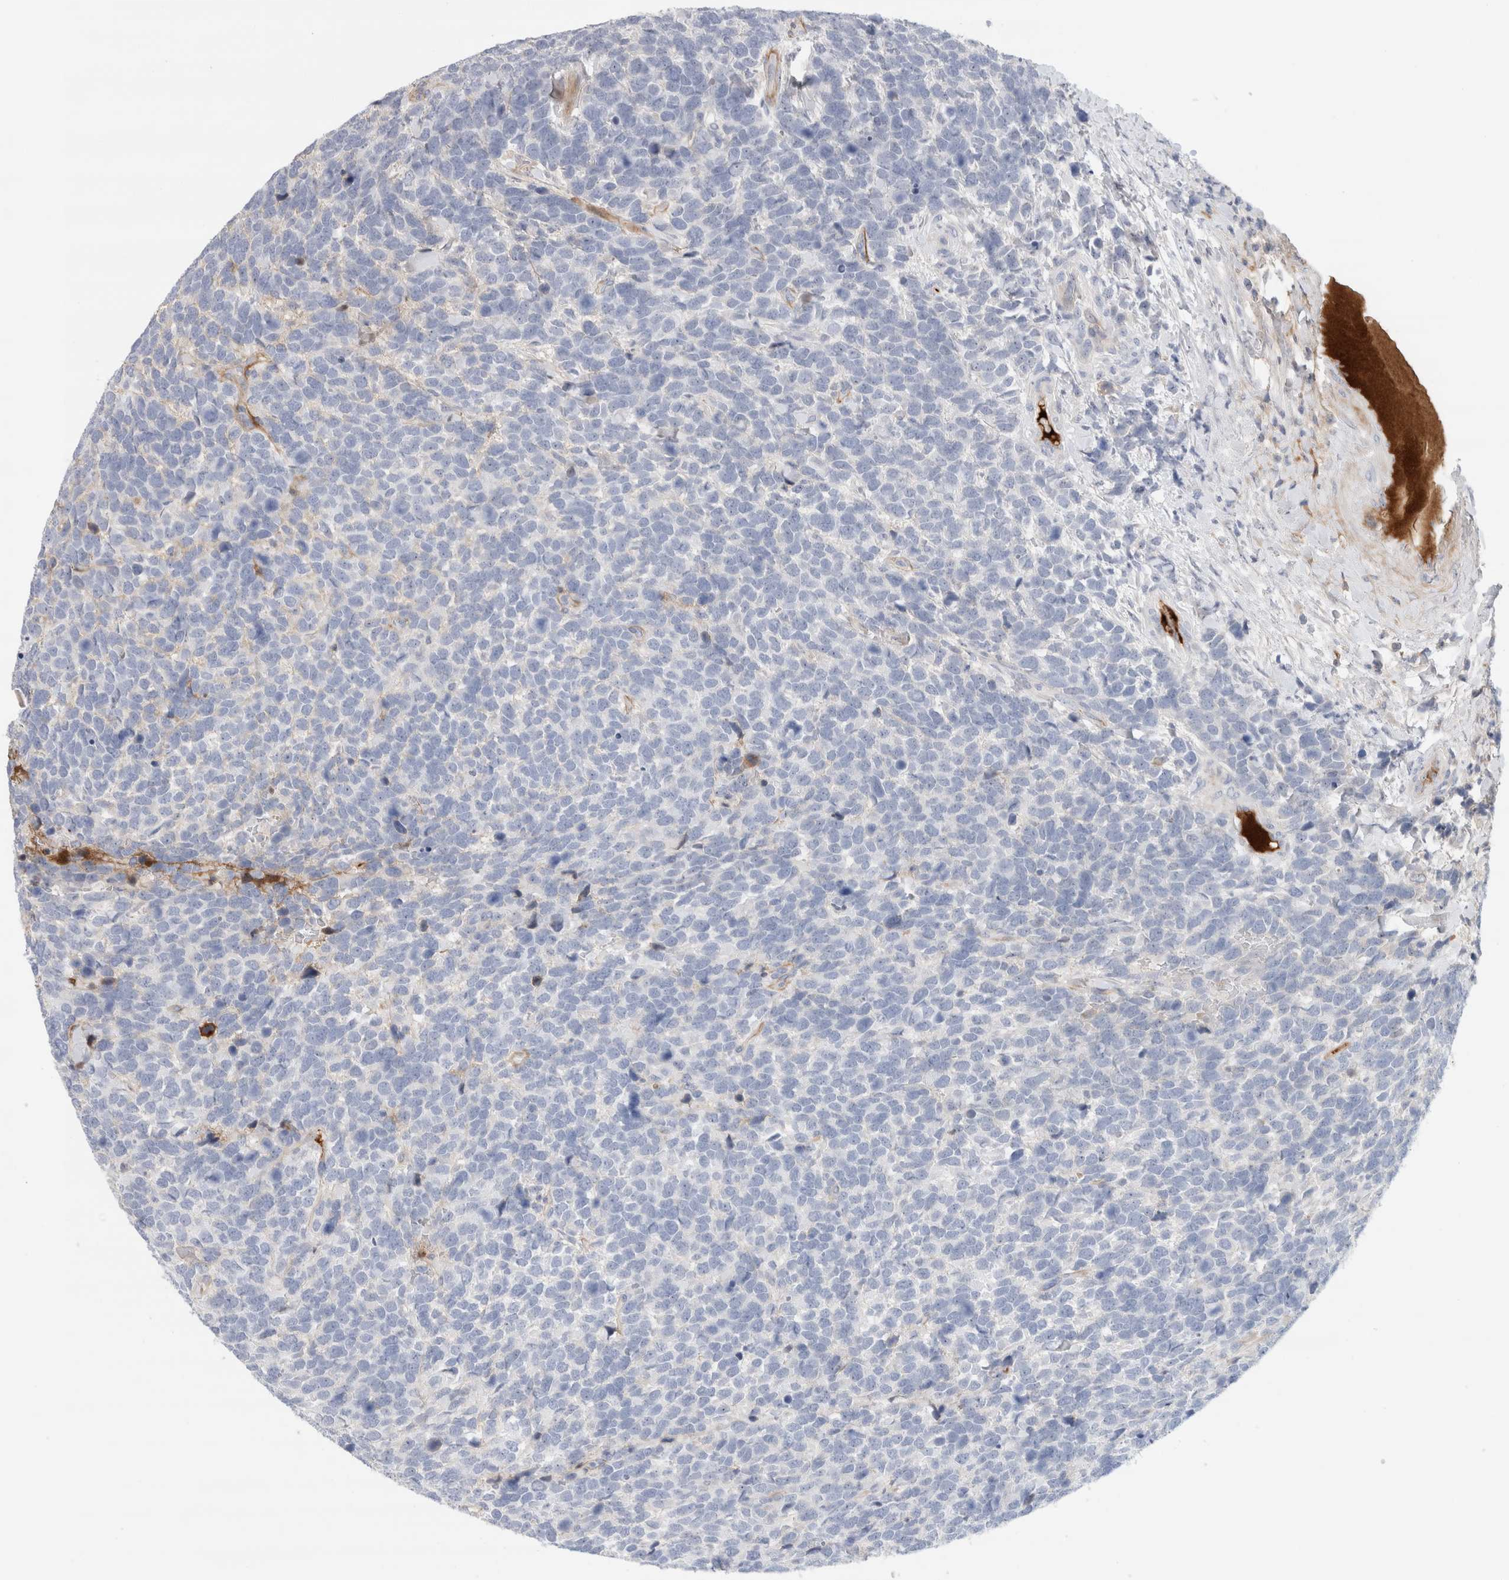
{"staining": {"intensity": "negative", "quantity": "none", "location": "none"}, "tissue": "urothelial cancer", "cell_type": "Tumor cells", "image_type": "cancer", "snomed": [{"axis": "morphology", "description": "Urothelial carcinoma, High grade"}, {"axis": "topography", "description": "Urinary bladder"}], "caption": "This is an immunohistochemistry photomicrograph of human urothelial cancer. There is no positivity in tumor cells.", "gene": "ECHDC2", "patient": {"sex": "female", "age": 82}}